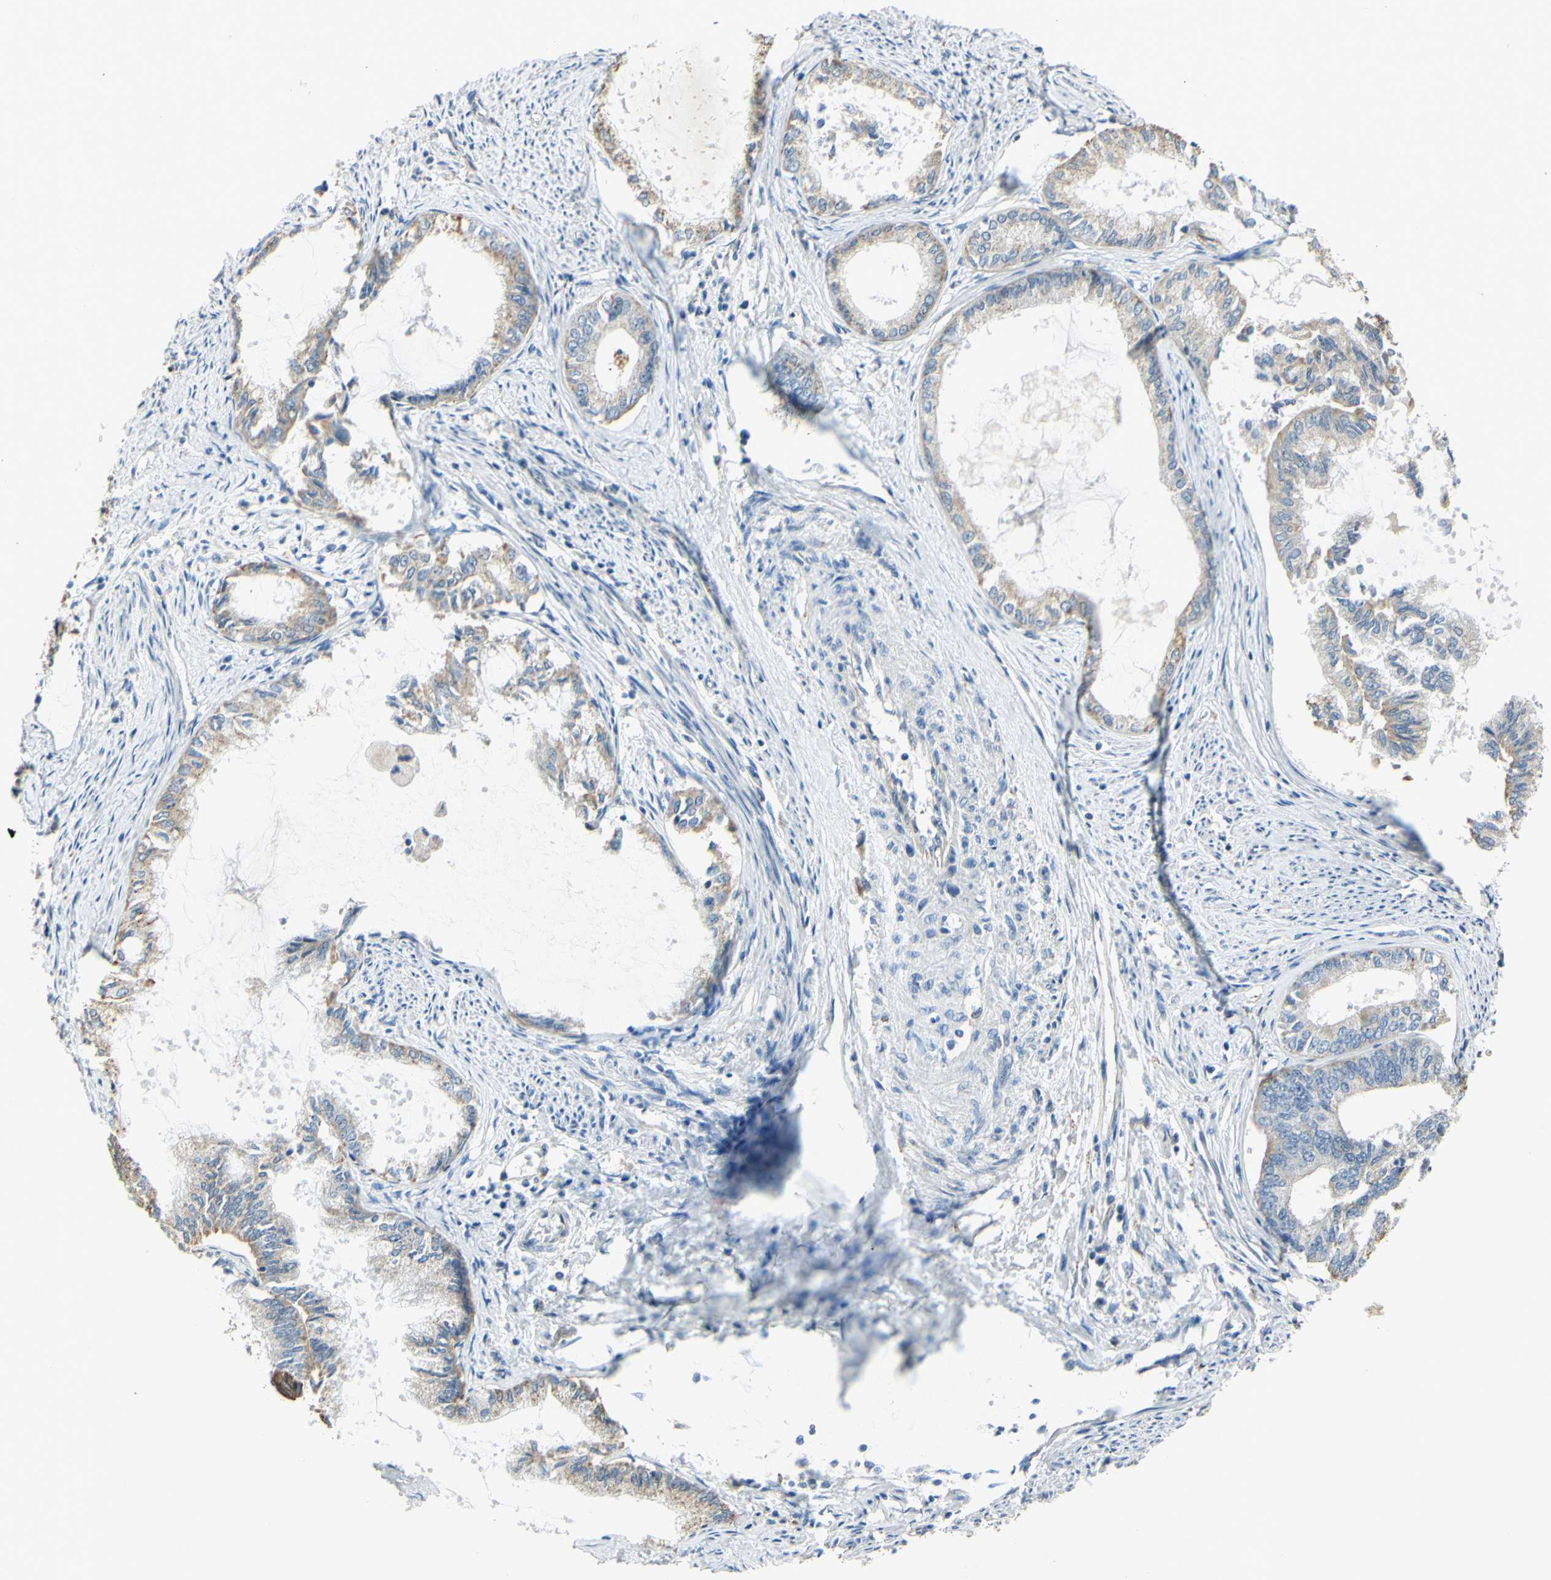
{"staining": {"intensity": "weak", "quantity": "25%-75%", "location": "cytoplasmic/membranous"}, "tissue": "endometrial cancer", "cell_type": "Tumor cells", "image_type": "cancer", "snomed": [{"axis": "morphology", "description": "Adenocarcinoma, NOS"}, {"axis": "topography", "description": "Endometrium"}], "caption": "A high-resolution micrograph shows immunohistochemistry (IHC) staining of adenocarcinoma (endometrial), which exhibits weak cytoplasmic/membranous staining in about 25%-75% of tumor cells.", "gene": "LAMA3", "patient": {"sex": "female", "age": 86}}